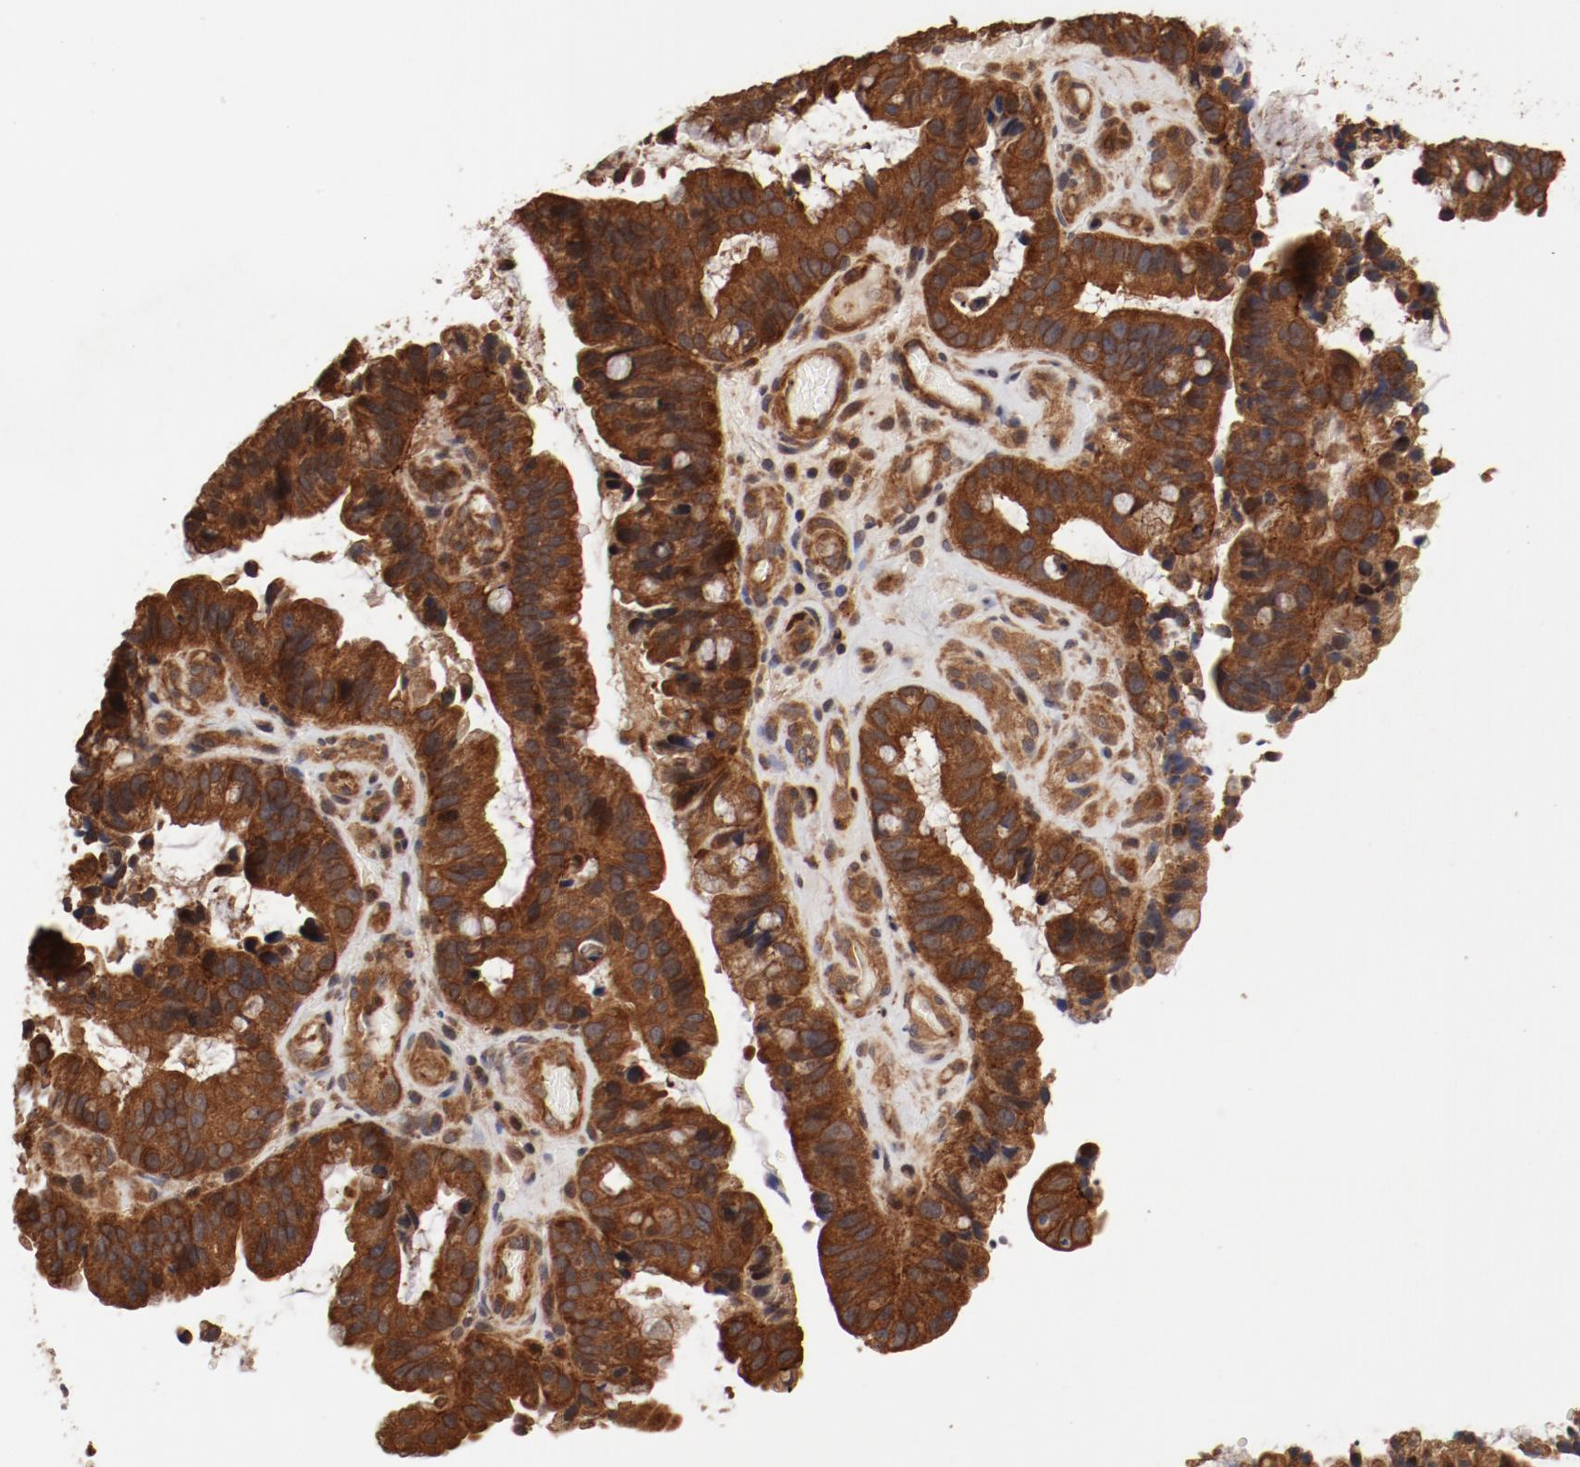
{"staining": {"intensity": "moderate", "quantity": ">75%", "location": "cytoplasmic/membranous"}, "tissue": "pancreatic cancer", "cell_type": "Tumor cells", "image_type": "cancer", "snomed": [{"axis": "morphology", "description": "Adenocarcinoma, NOS"}, {"axis": "topography", "description": "Pancreas"}], "caption": "Approximately >75% of tumor cells in pancreatic adenocarcinoma show moderate cytoplasmic/membranous protein staining as visualized by brown immunohistochemical staining.", "gene": "GUF1", "patient": {"sex": "male", "age": 82}}